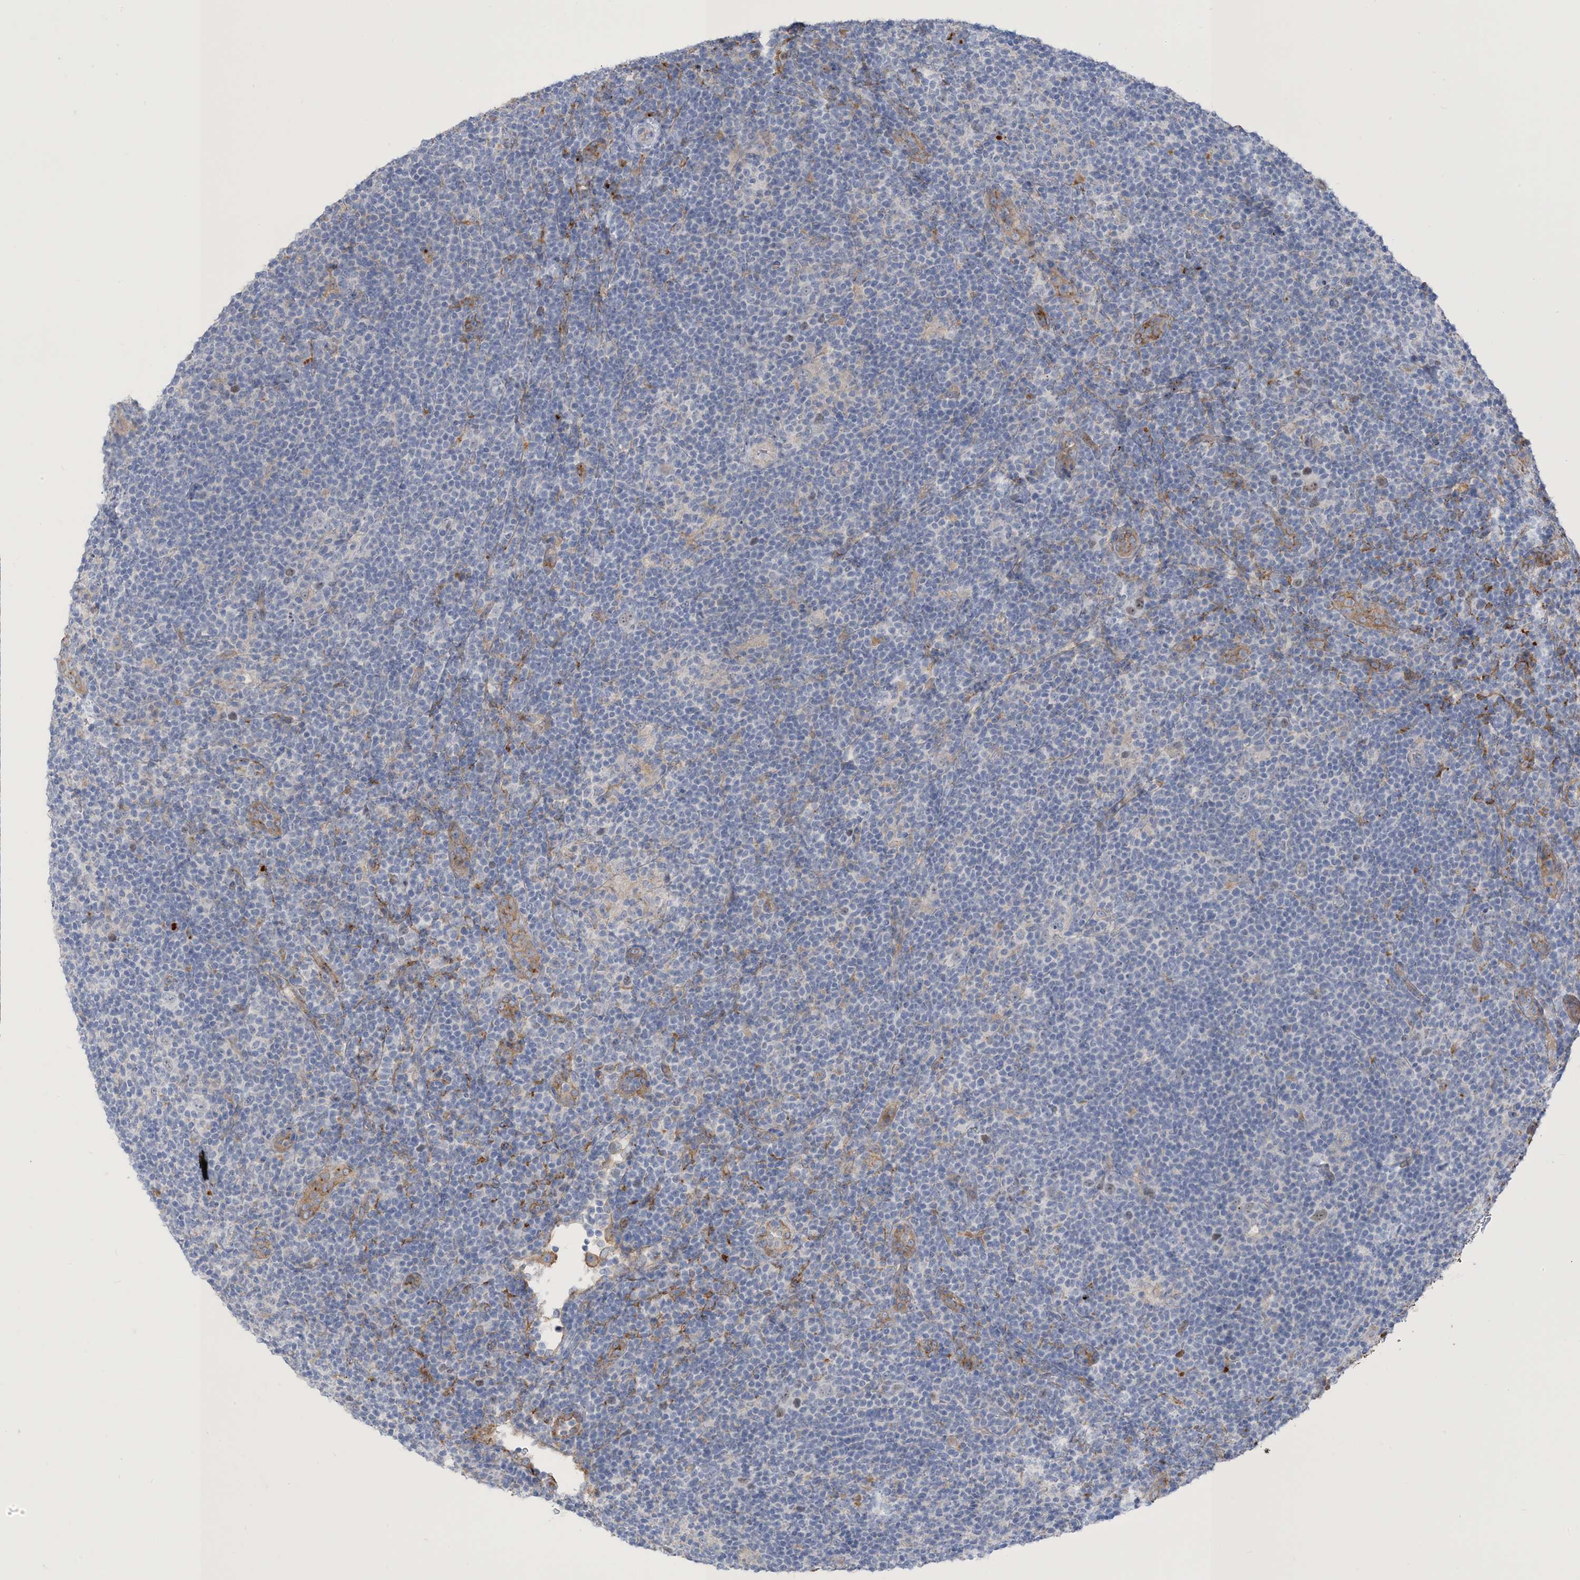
{"staining": {"intensity": "negative", "quantity": "none", "location": "none"}, "tissue": "lymphoma", "cell_type": "Tumor cells", "image_type": "cancer", "snomed": [{"axis": "morphology", "description": "Hodgkin's disease, NOS"}, {"axis": "topography", "description": "Lymph node"}], "caption": "Tumor cells are negative for protein expression in human lymphoma.", "gene": "PEAR1", "patient": {"sex": "female", "age": 57}}